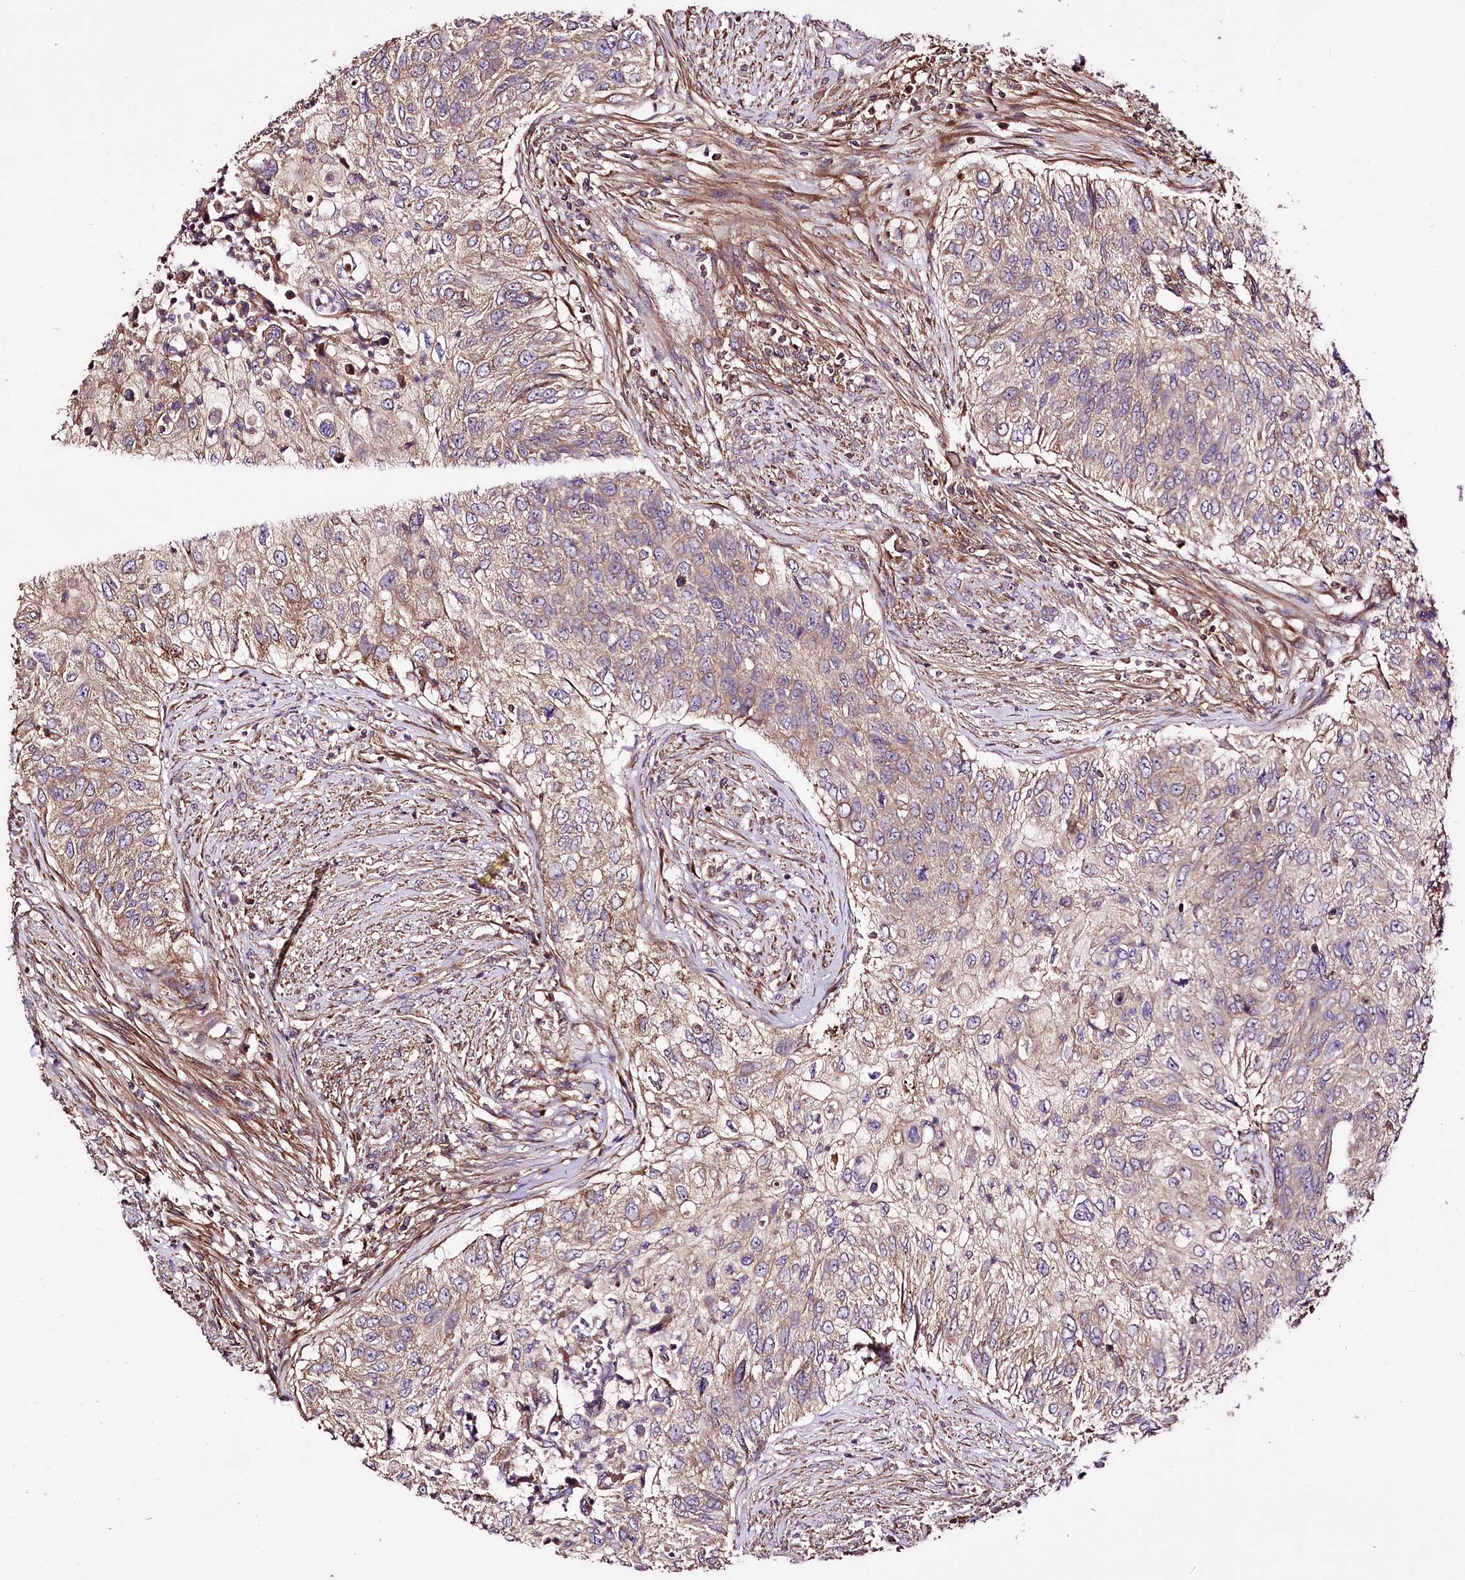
{"staining": {"intensity": "weak", "quantity": ">75%", "location": "cytoplasmic/membranous"}, "tissue": "urothelial cancer", "cell_type": "Tumor cells", "image_type": "cancer", "snomed": [{"axis": "morphology", "description": "Urothelial carcinoma, High grade"}, {"axis": "topography", "description": "Urinary bladder"}], "caption": "A low amount of weak cytoplasmic/membranous positivity is present in approximately >75% of tumor cells in high-grade urothelial carcinoma tissue.", "gene": "WWC1", "patient": {"sex": "female", "age": 60}}